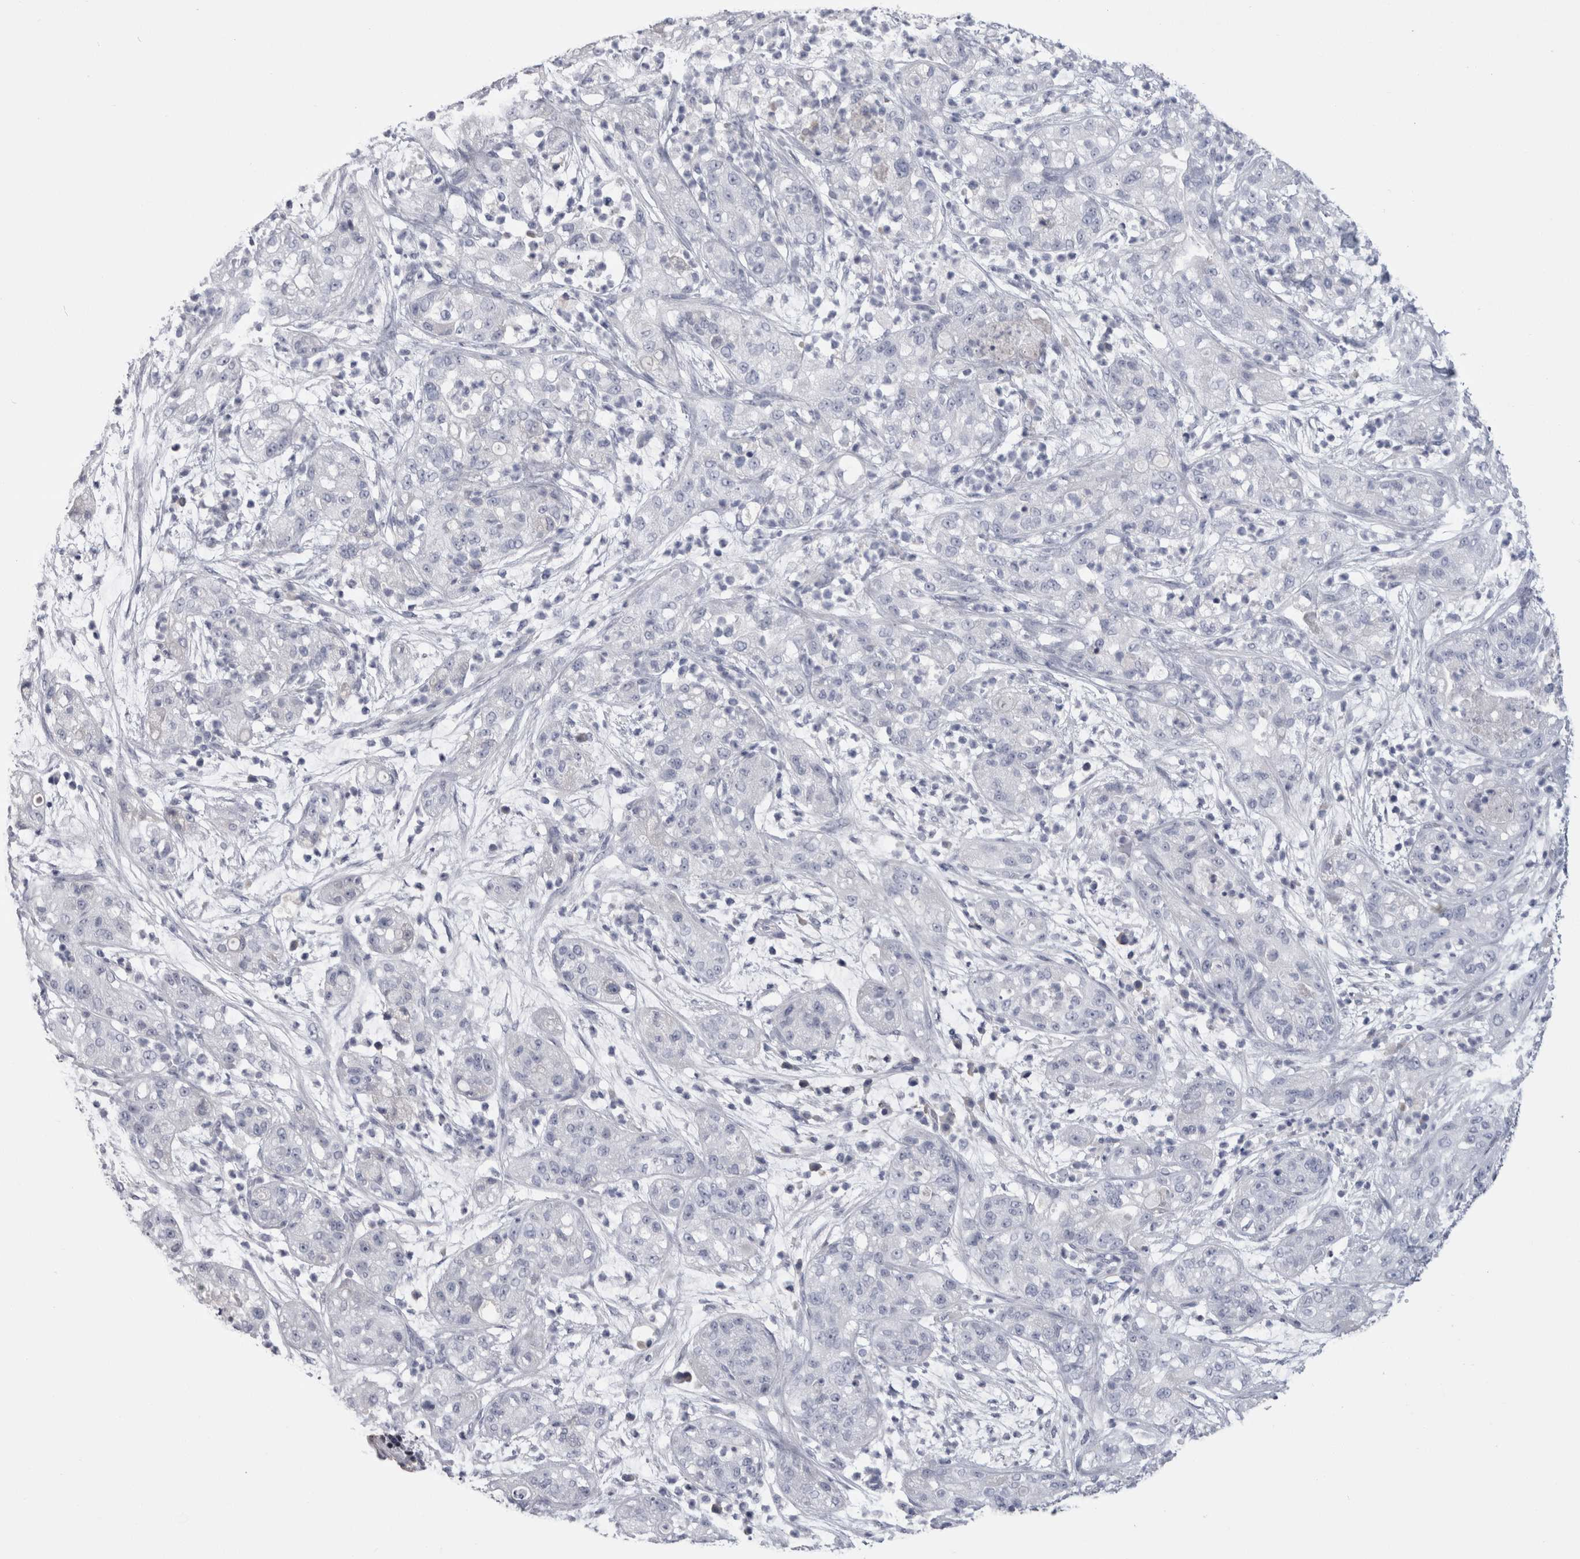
{"staining": {"intensity": "negative", "quantity": "none", "location": "none"}, "tissue": "pancreatic cancer", "cell_type": "Tumor cells", "image_type": "cancer", "snomed": [{"axis": "morphology", "description": "Adenocarcinoma, NOS"}, {"axis": "topography", "description": "Pancreas"}], "caption": "Micrograph shows no significant protein expression in tumor cells of pancreatic adenocarcinoma. (DAB IHC visualized using brightfield microscopy, high magnification).", "gene": "PAX5", "patient": {"sex": "female", "age": 78}}